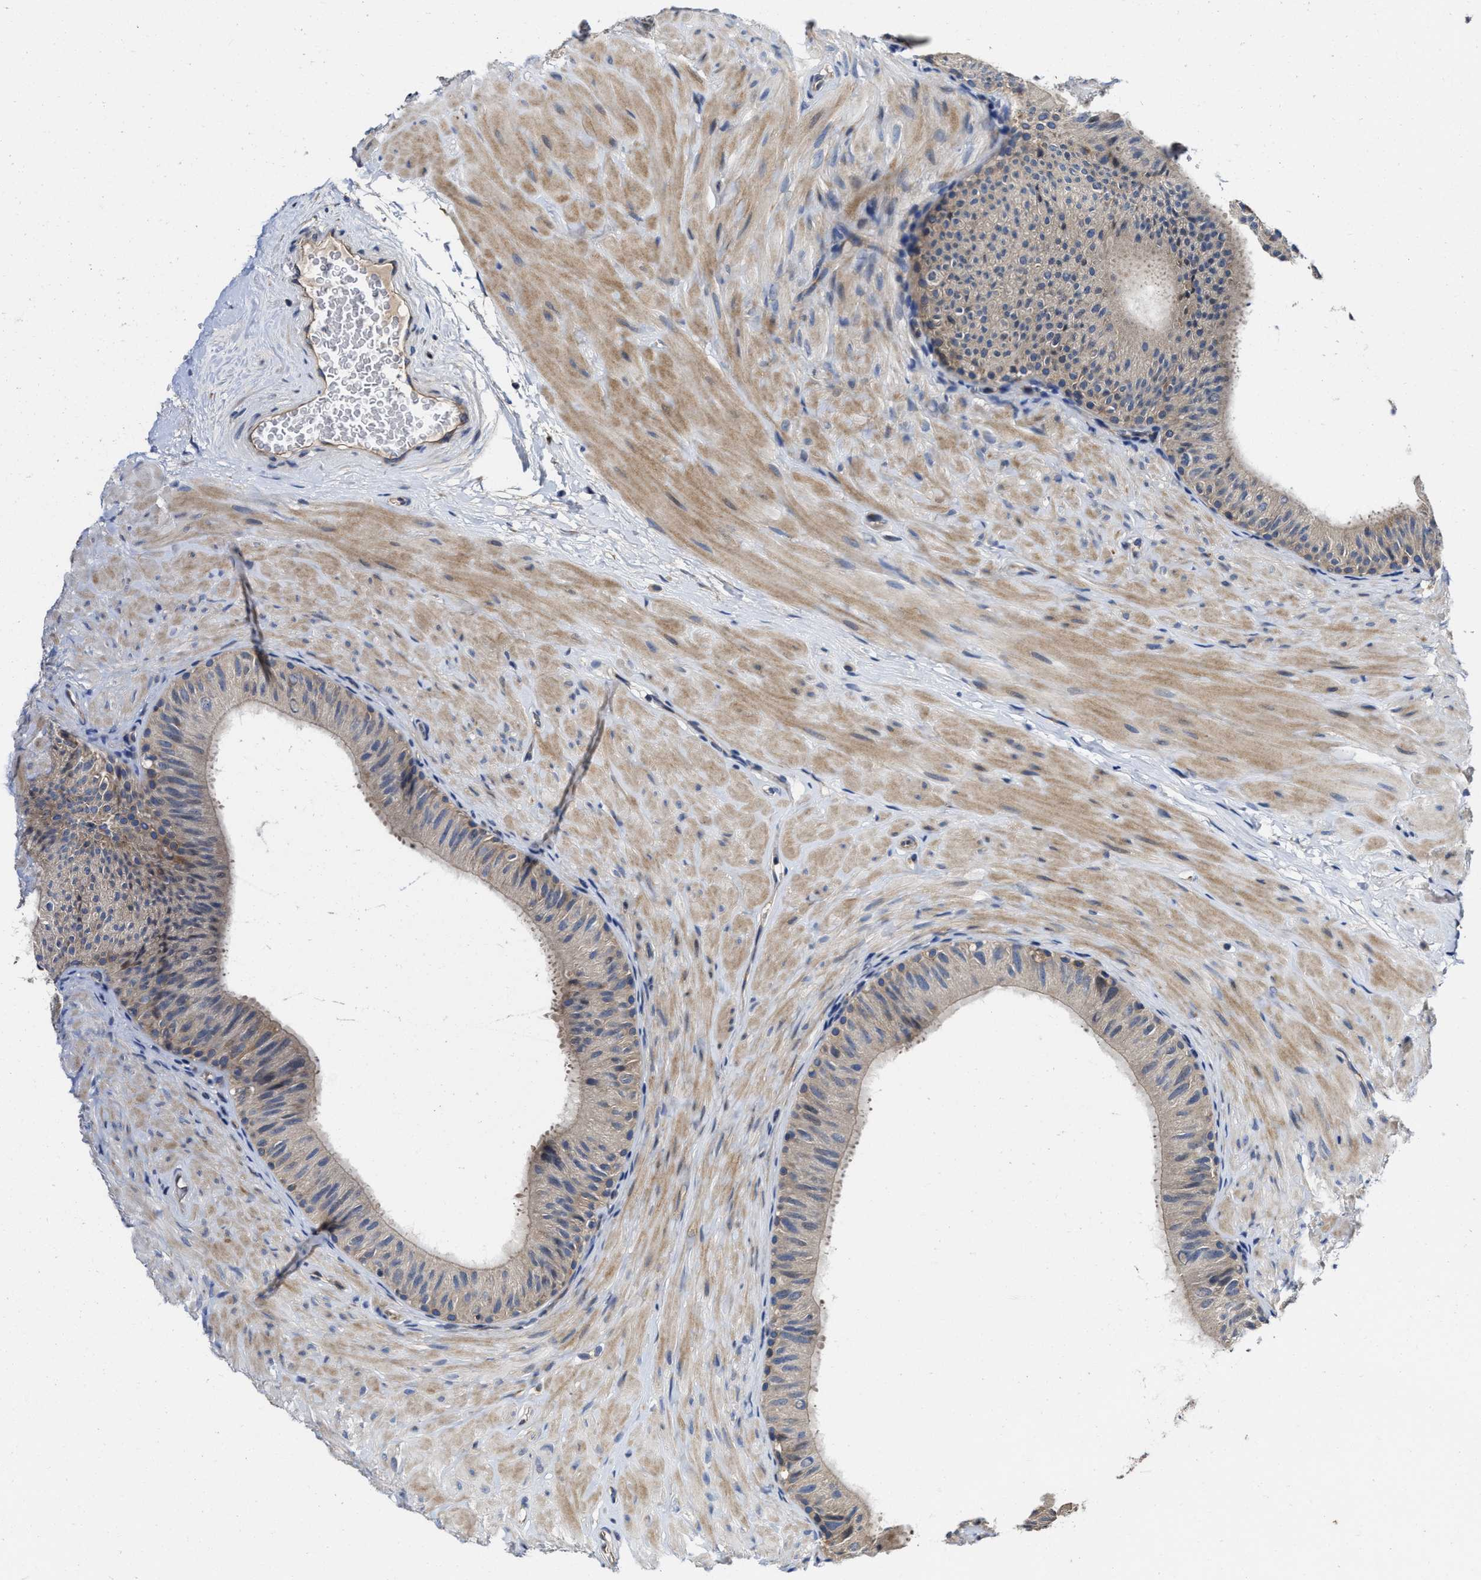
{"staining": {"intensity": "weak", "quantity": "<25%", "location": "cytoplasmic/membranous"}, "tissue": "epididymis", "cell_type": "Glandular cells", "image_type": "normal", "snomed": [{"axis": "morphology", "description": "Normal tissue, NOS"}, {"axis": "topography", "description": "Epididymis"}], "caption": "There is no significant positivity in glandular cells of epididymis. (Immunohistochemistry (ihc), brightfield microscopy, high magnification).", "gene": "TRAF6", "patient": {"sex": "male", "age": 34}}